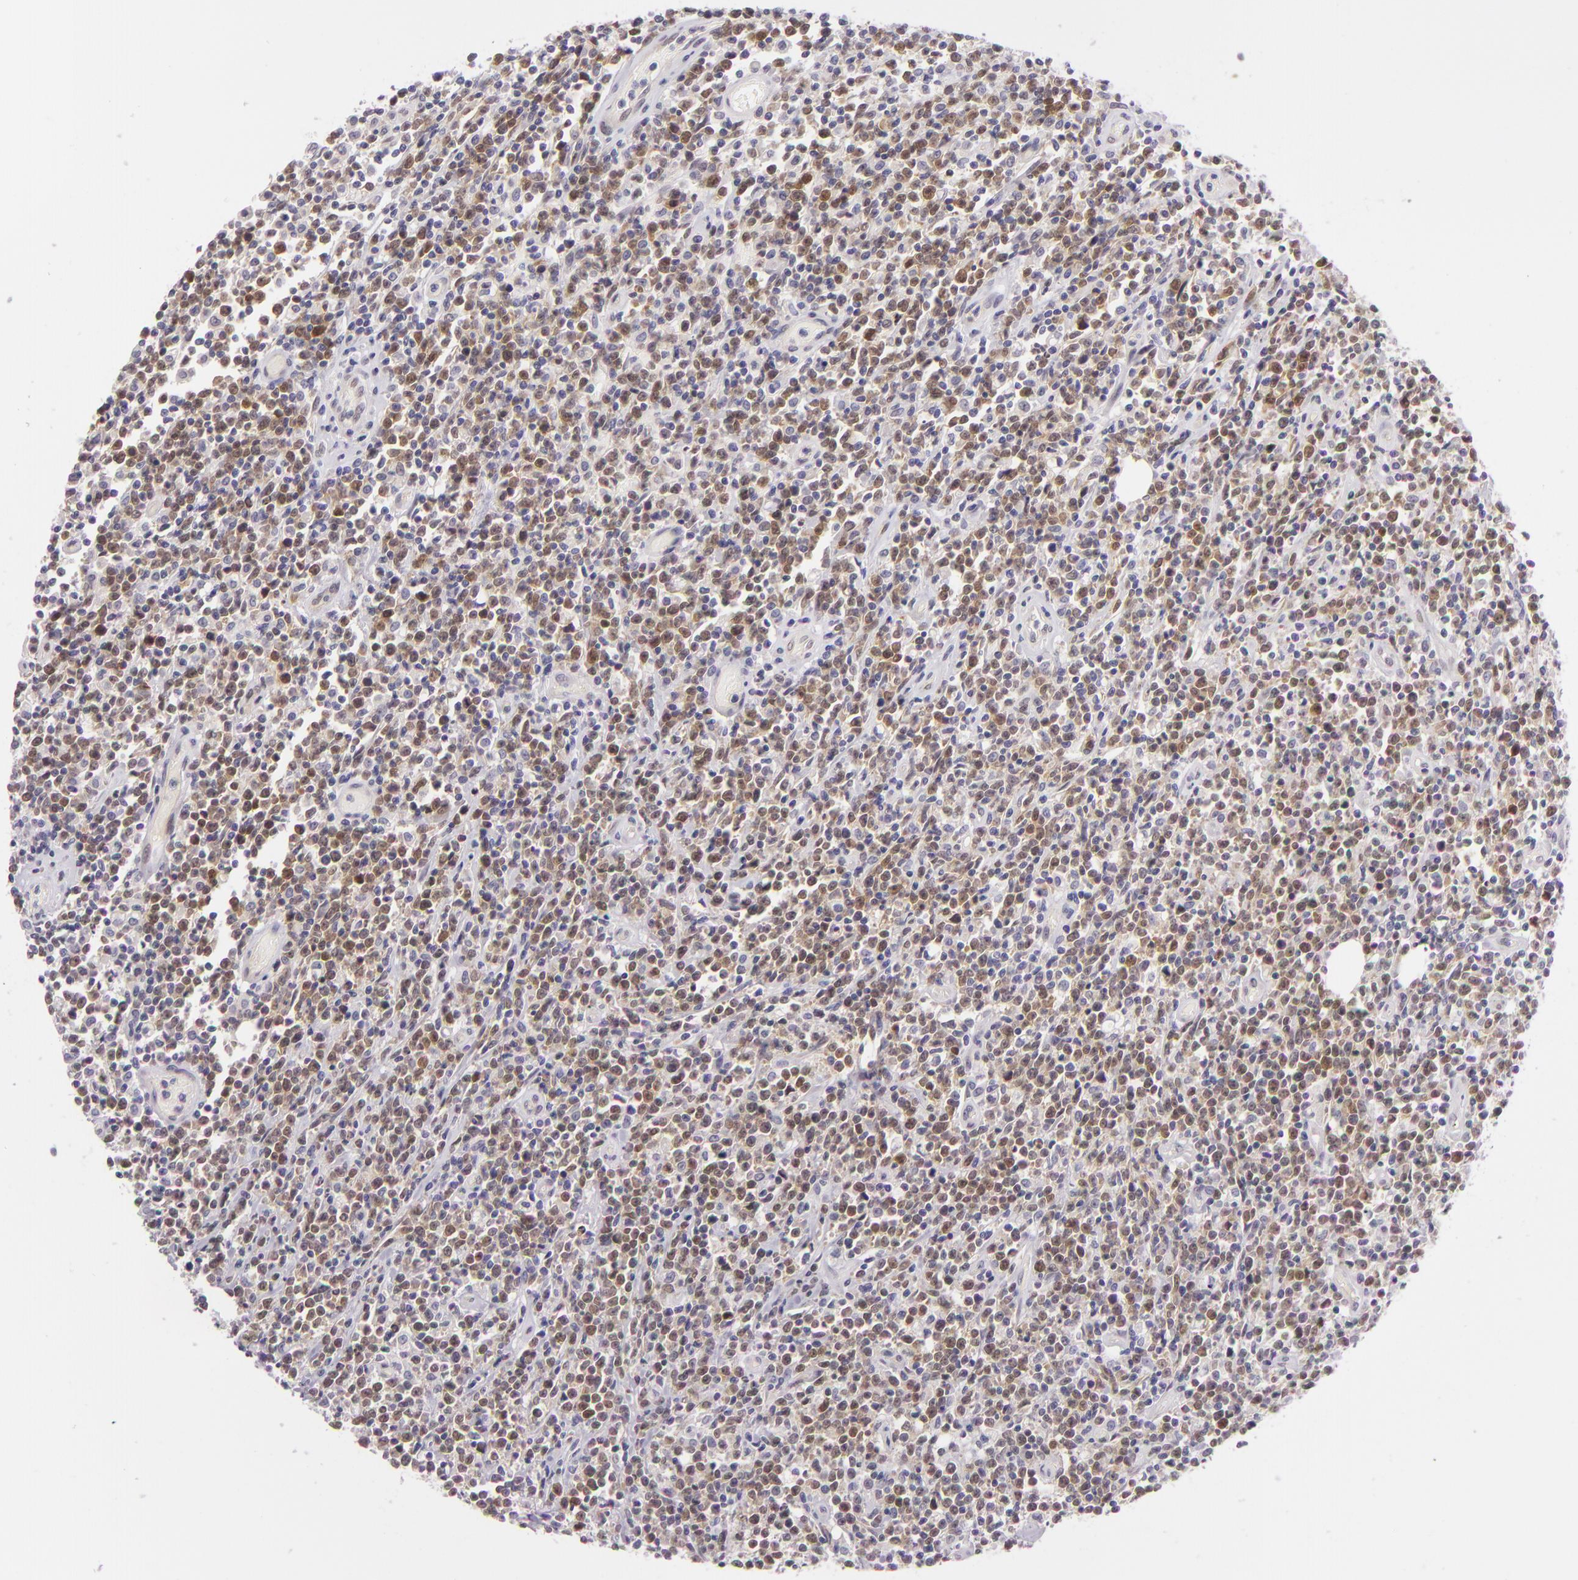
{"staining": {"intensity": "moderate", "quantity": ">75%", "location": "nuclear"}, "tissue": "lymphoma", "cell_type": "Tumor cells", "image_type": "cancer", "snomed": [{"axis": "morphology", "description": "Malignant lymphoma, non-Hodgkin's type, High grade"}, {"axis": "topography", "description": "Colon"}], "caption": "DAB immunohistochemical staining of human malignant lymphoma, non-Hodgkin's type (high-grade) demonstrates moderate nuclear protein positivity in about >75% of tumor cells.", "gene": "CSE1L", "patient": {"sex": "male", "age": 82}}